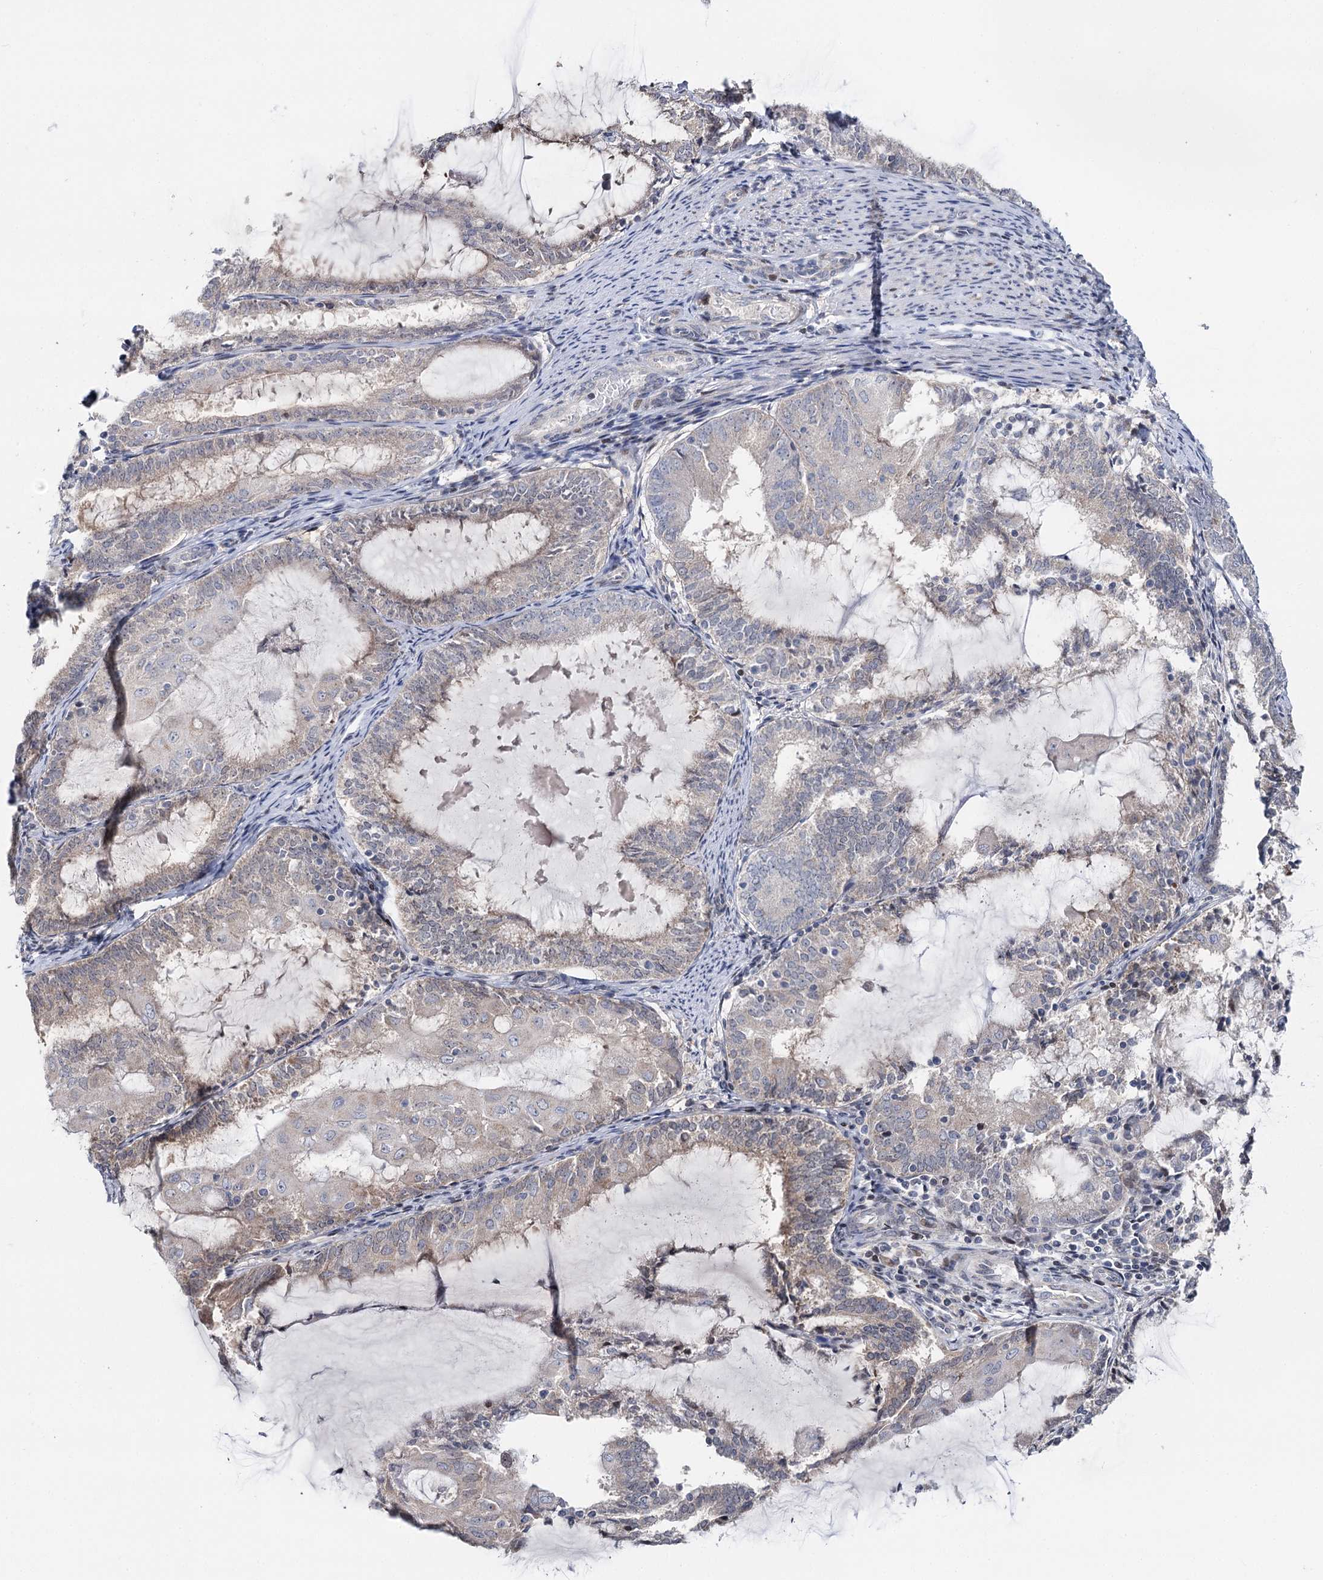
{"staining": {"intensity": "weak", "quantity": "<25%", "location": "cytoplasmic/membranous"}, "tissue": "endometrial cancer", "cell_type": "Tumor cells", "image_type": "cancer", "snomed": [{"axis": "morphology", "description": "Adenocarcinoma, NOS"}, {"axis": "topography", "description": "Endometrium"}], "caption": "Immunohistochemistry (IHC) photomicrograph of endometrial cancer (adenocarcinoma) stained for a protein (brown), which exhibits no expression in tumor cells.", "gene": "PTGR1", "patient": {"sex": "female", "age": 81}}